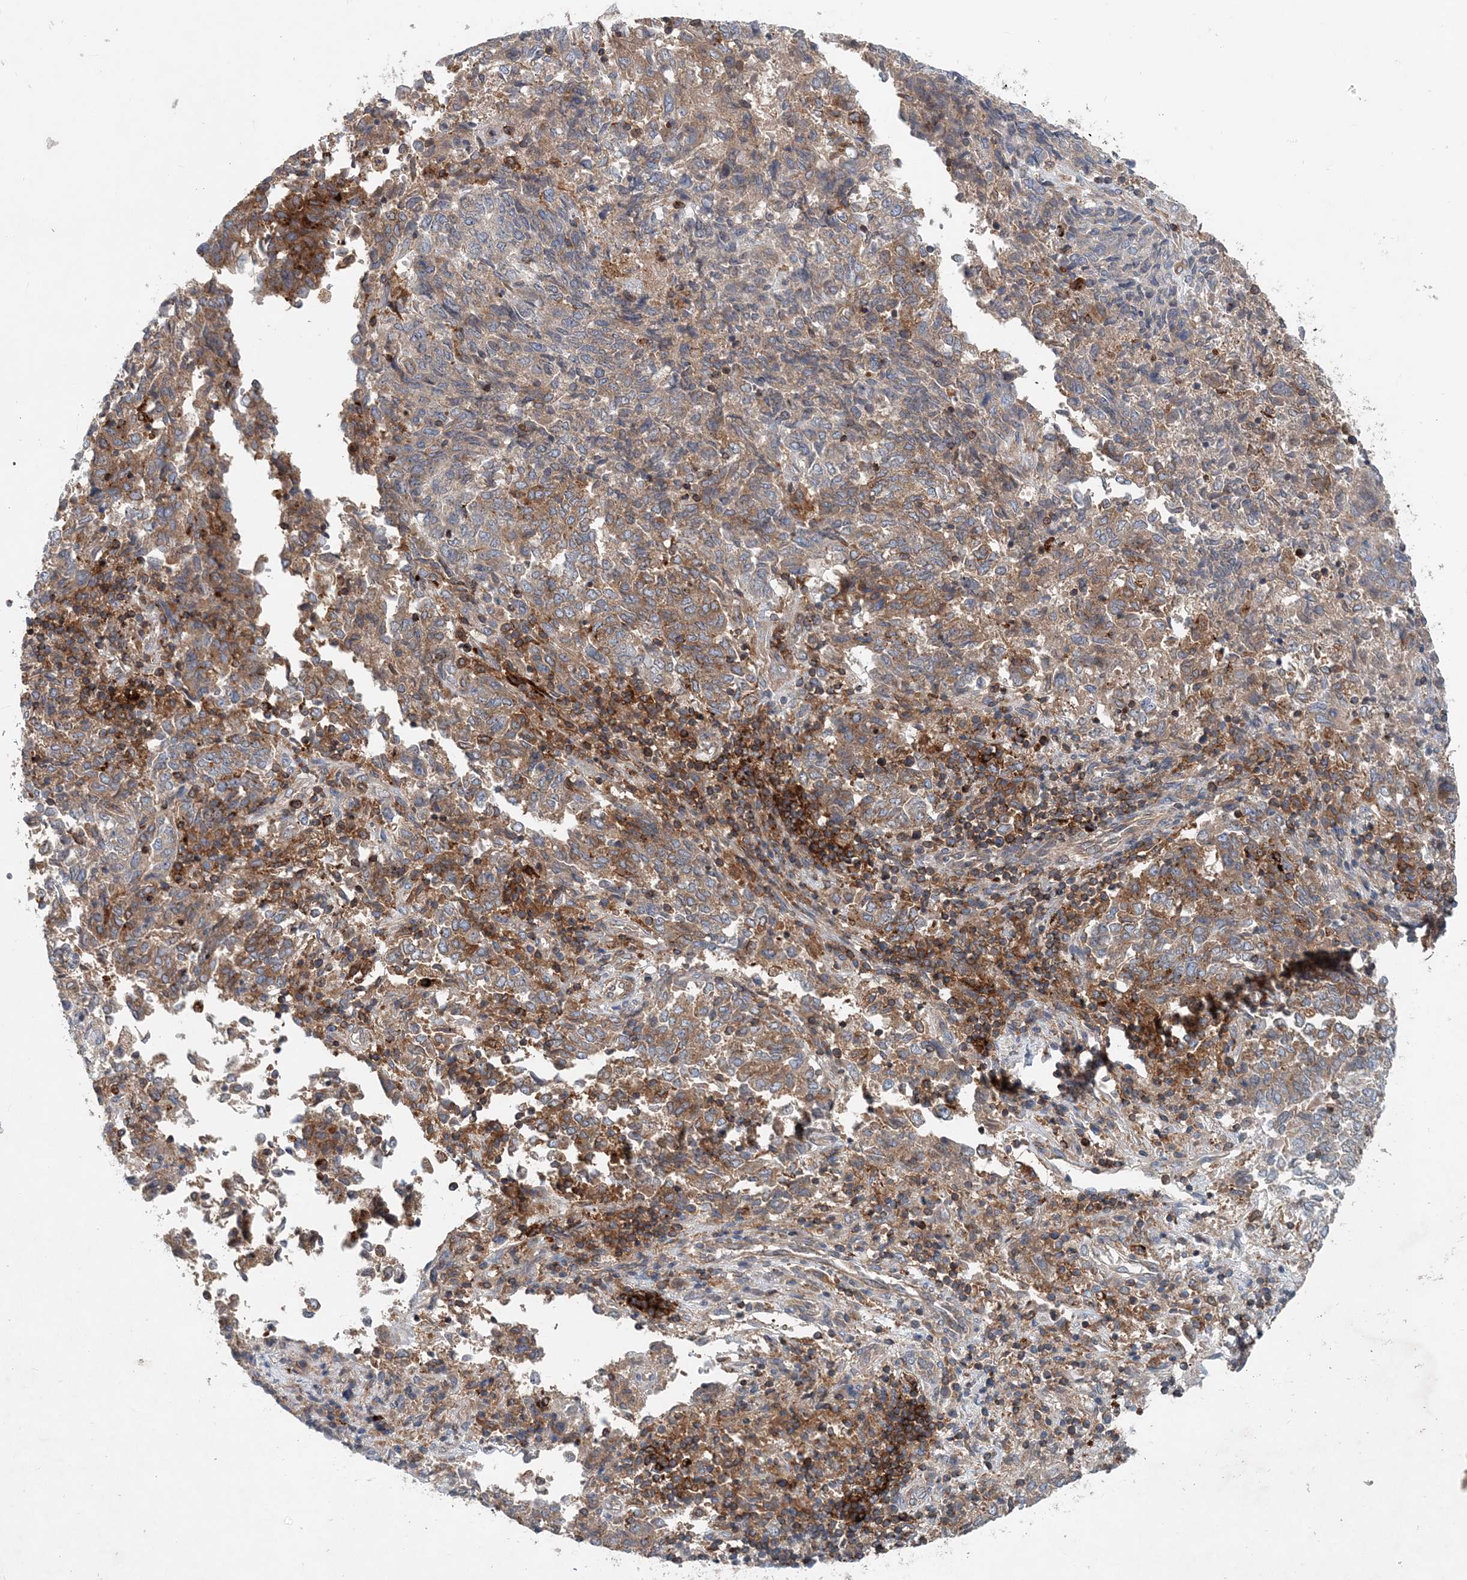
{"staining": {"intensity": "moderate", "quantity": "25%-75%", "location": "cytoplasmic/membranous"}, "tissue": "endometrial cancer", "cell_type": "Tumor cells", "image_type": "cancer", "snomed": [{"axis": "morphology", "description": "Adenocarcinoma, NOS"}, {"axis": "topography", "description": "Endometrium"}], "caption": "A micrograph of endometrial cancer stained for a protein reveals moderate cytoplasmic/membranous brown staining in tumor cells.", "gene": "P2RY10", "patient": {"sex": "female", "age": 80}}